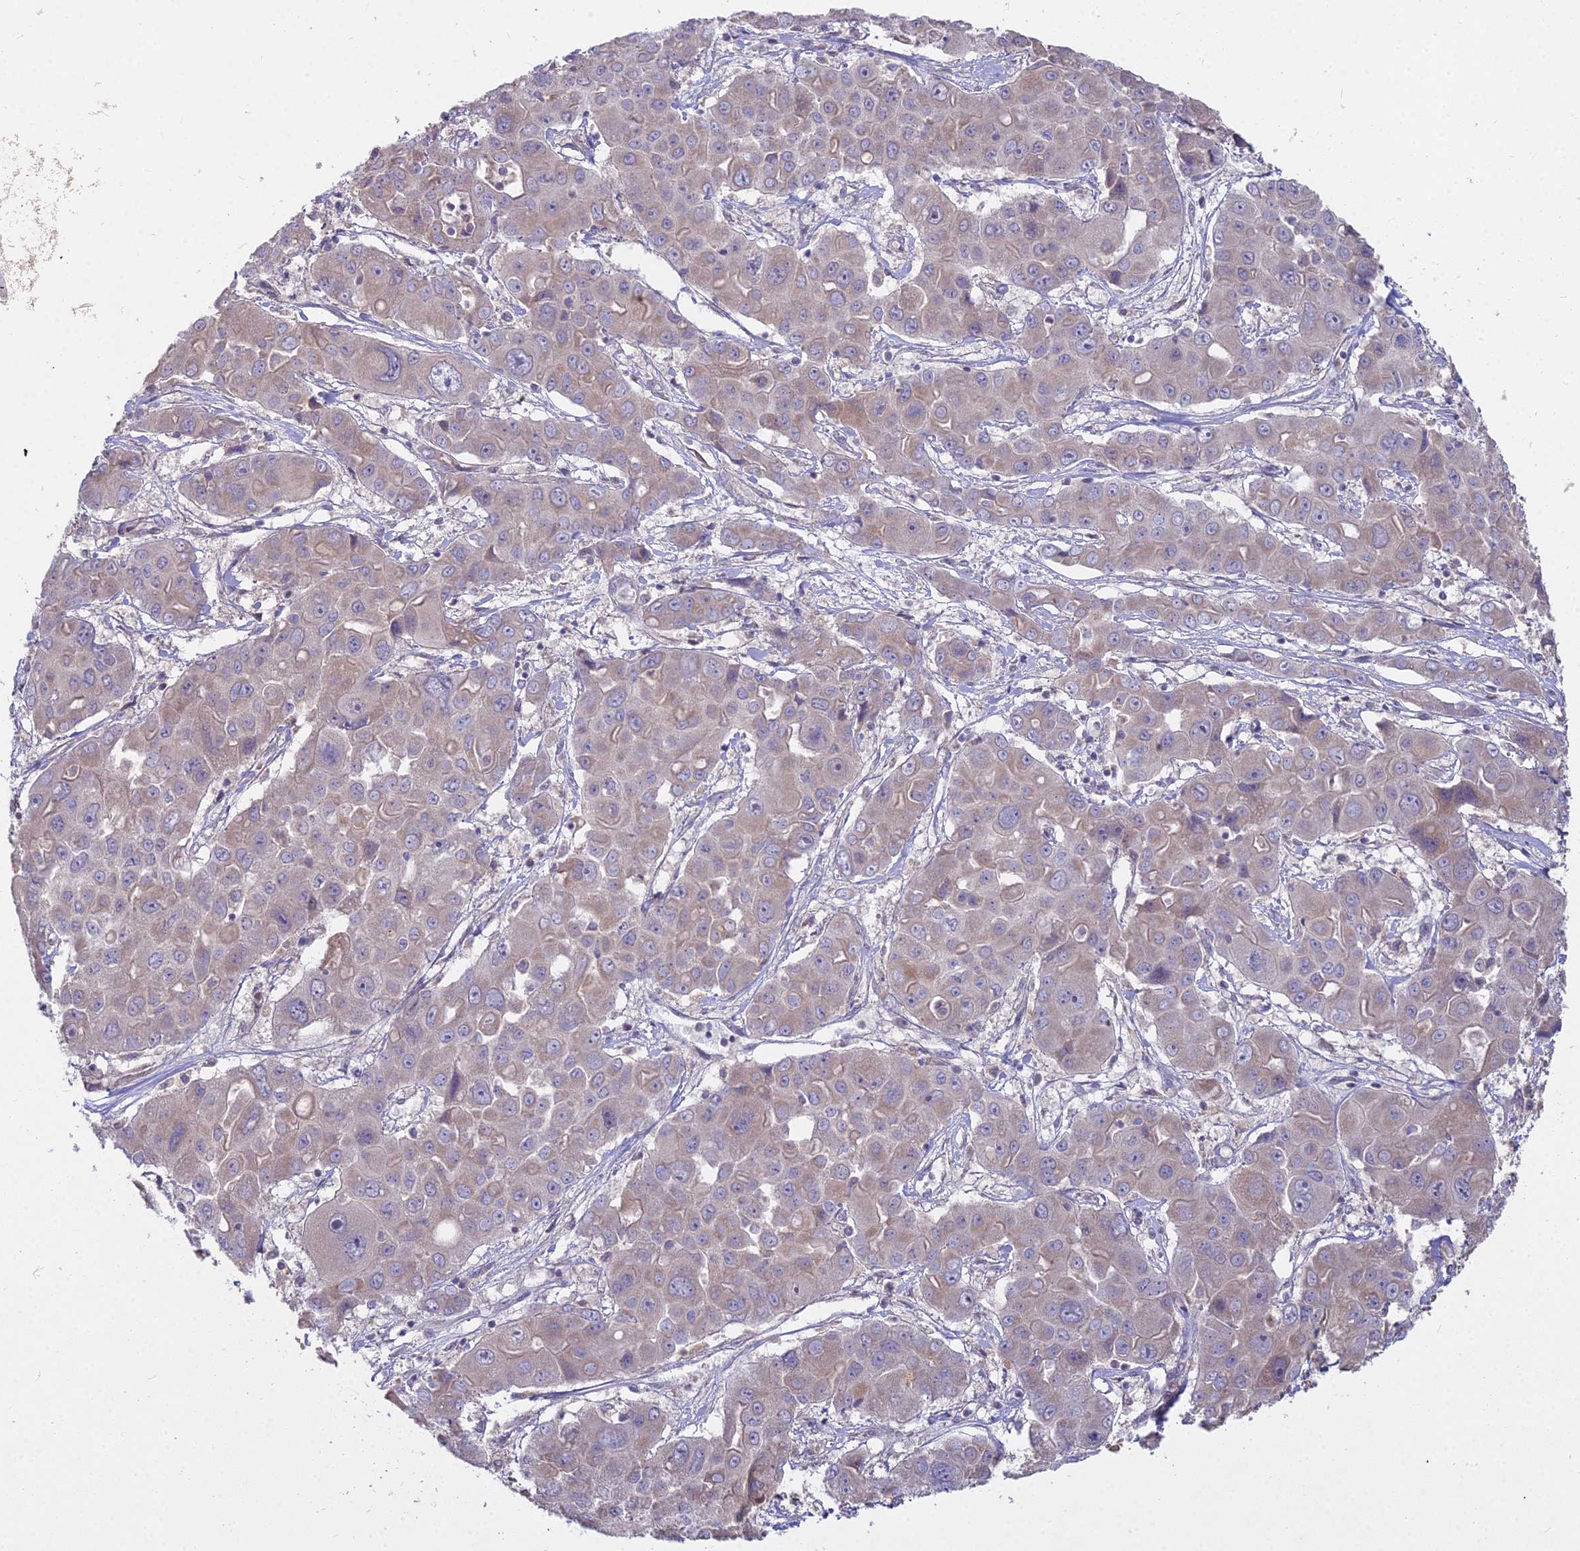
{"staining": {"intensity": "weak", "quantity": "<25%", "location": "cytoplasmic/membranous"}, "tissue": "liver cancer", "cell_type": "Tumor cells", "image_type": "cancer", "snomed": [{"axis": "morphology", "description": "Cholangiocarcinoma"}, {"axis": "topography", "description": "Liver"}], "caption": "This is an IHC photomicrograph of human liver cholangiocarcinoma. There is no staining in tumor cells.", "gene": "MICU2", "patient": {"sex": "male", "age": 67}}